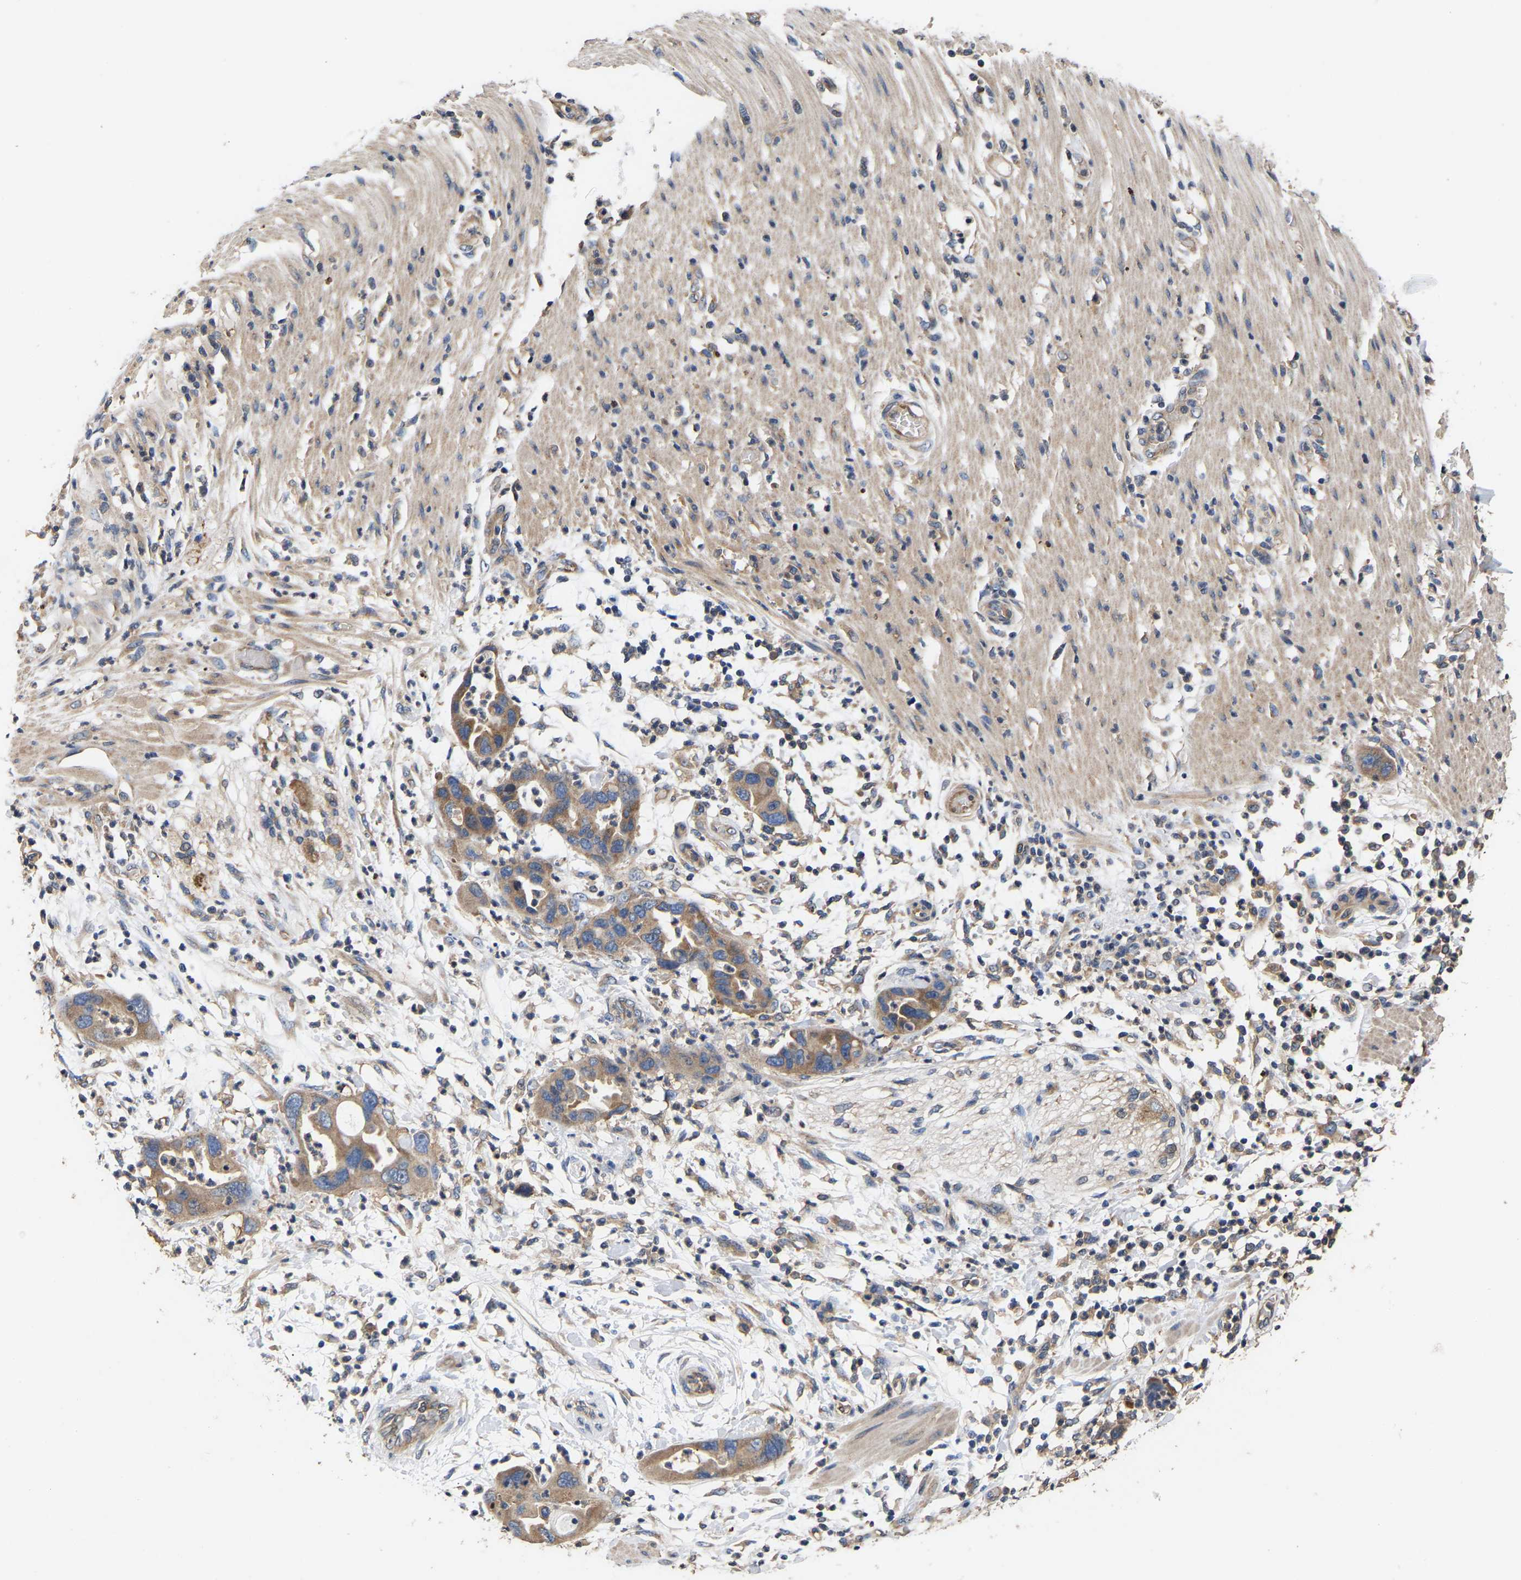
{"staining": {"intensity": "moderate", "quantity": ">75%", "location": "cytoplasmic/membranous"}, "tissue": "pancreatic cancer", "cell_type": "Tumor cells", "image_type": "cancer", "snomed": [{"axis": "morphology", "description": "Adenocarcinoma, NOS"}, {"axis": "topography", "description": "Pancreas"}], "caption": "Protein analysis of pancreatic cancer (adenocarcinoma) tissue reveals moderate cytoplasmic/membranous staining in approximately >75% of tumor cells.", "gene": "AIMP2", "patient": {"sex": "female", "age": 71}}